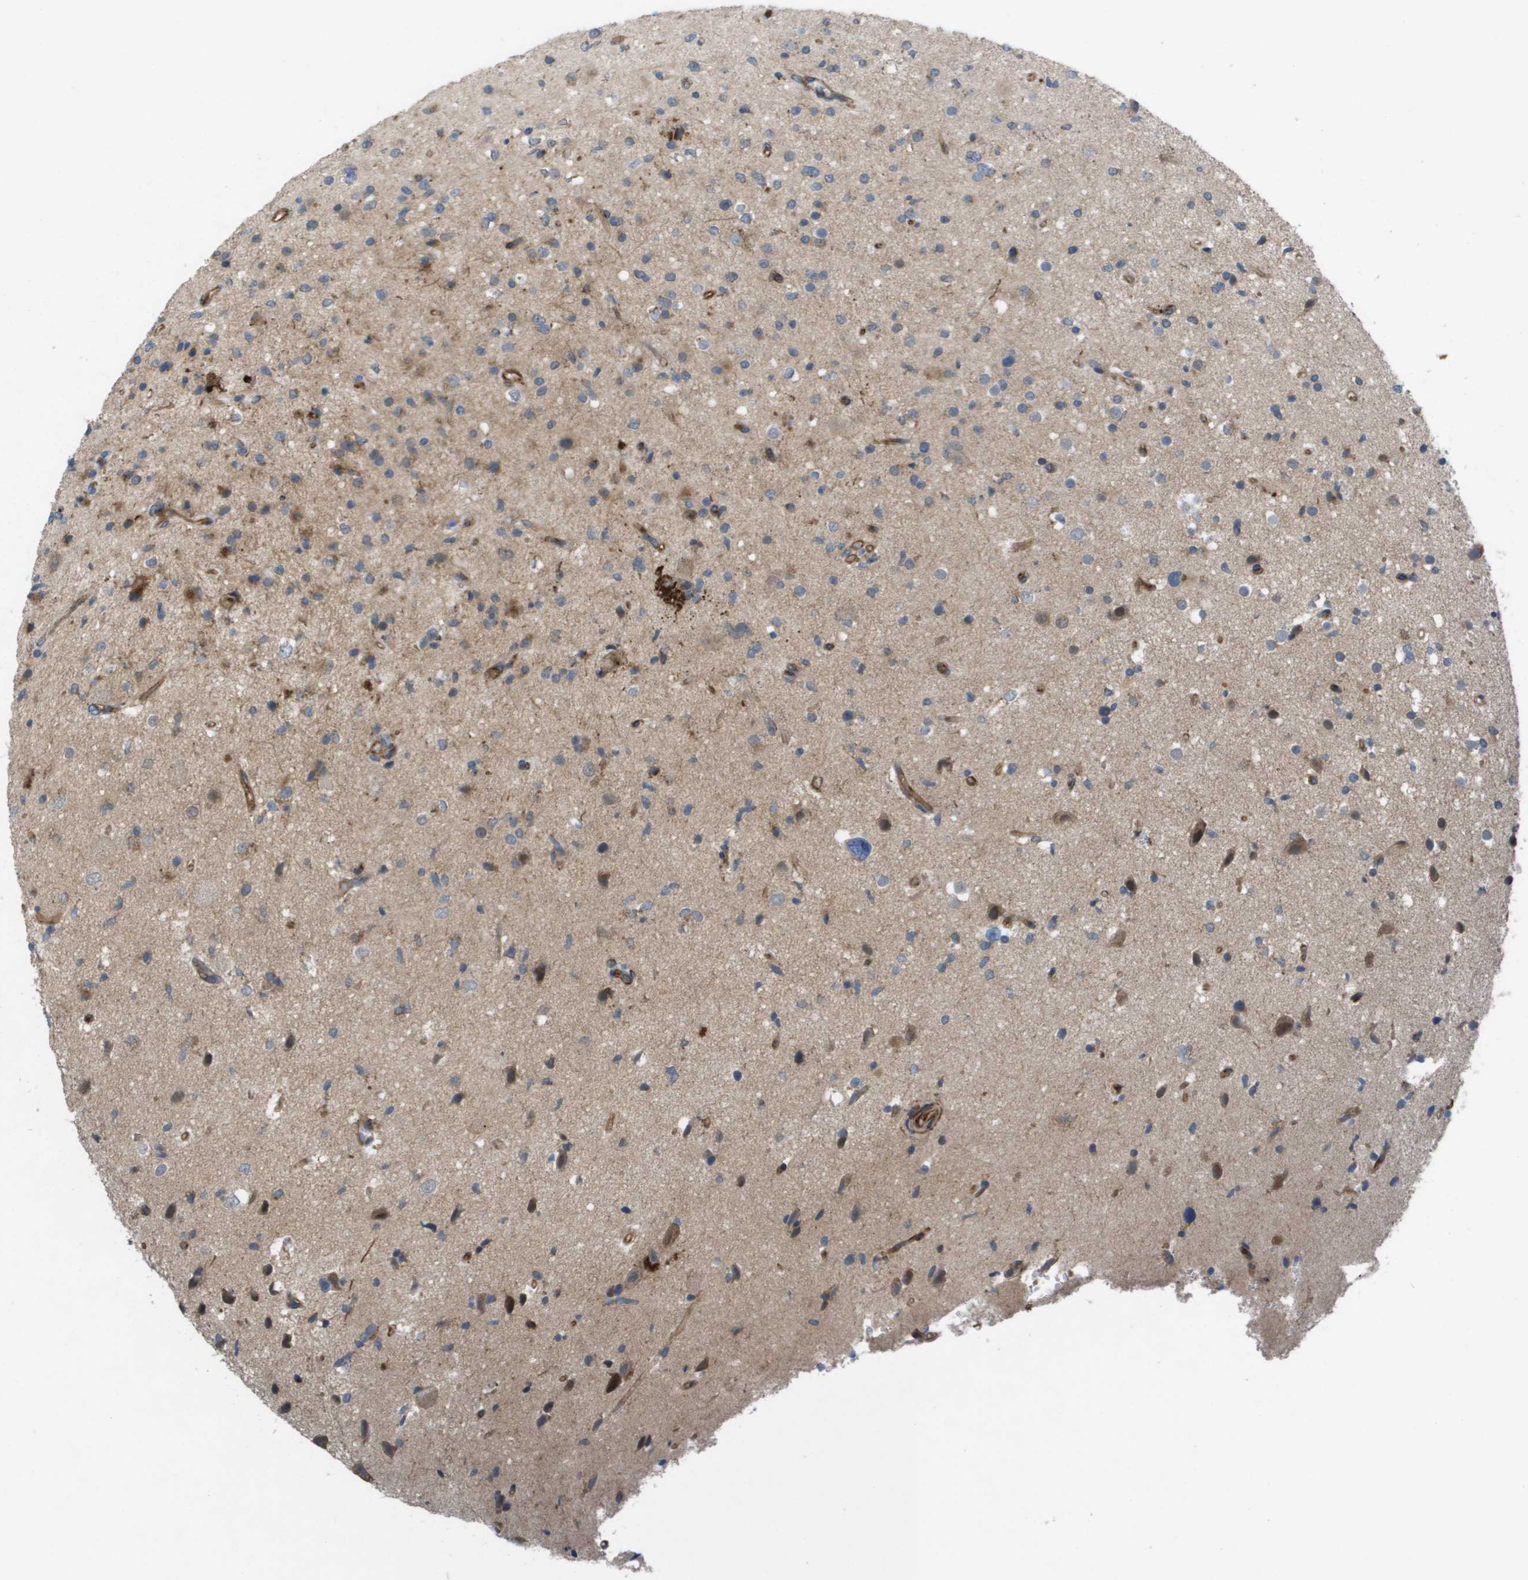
{"staining": {"intensity": "weak", "quantity": "25%-75%", "location": "cytoplasmic/membranous"}, "tissue": "glioma", "cell_type": "Tumor cells", "image_type": "cancer", "snomed": [{"axis": "morphology", "description": "Glioma, malignant, High grade"}, {"axis": "topography", "description": "Brain"}], "caption": "Tumor cells reveal low levels of weak cytoplasmic/membranous positivity in about 25%-75% of cells in human malignant glioma (high-grade).", "gene": "SLC6A9", "patient": {"sex": "male", "age": 33}}